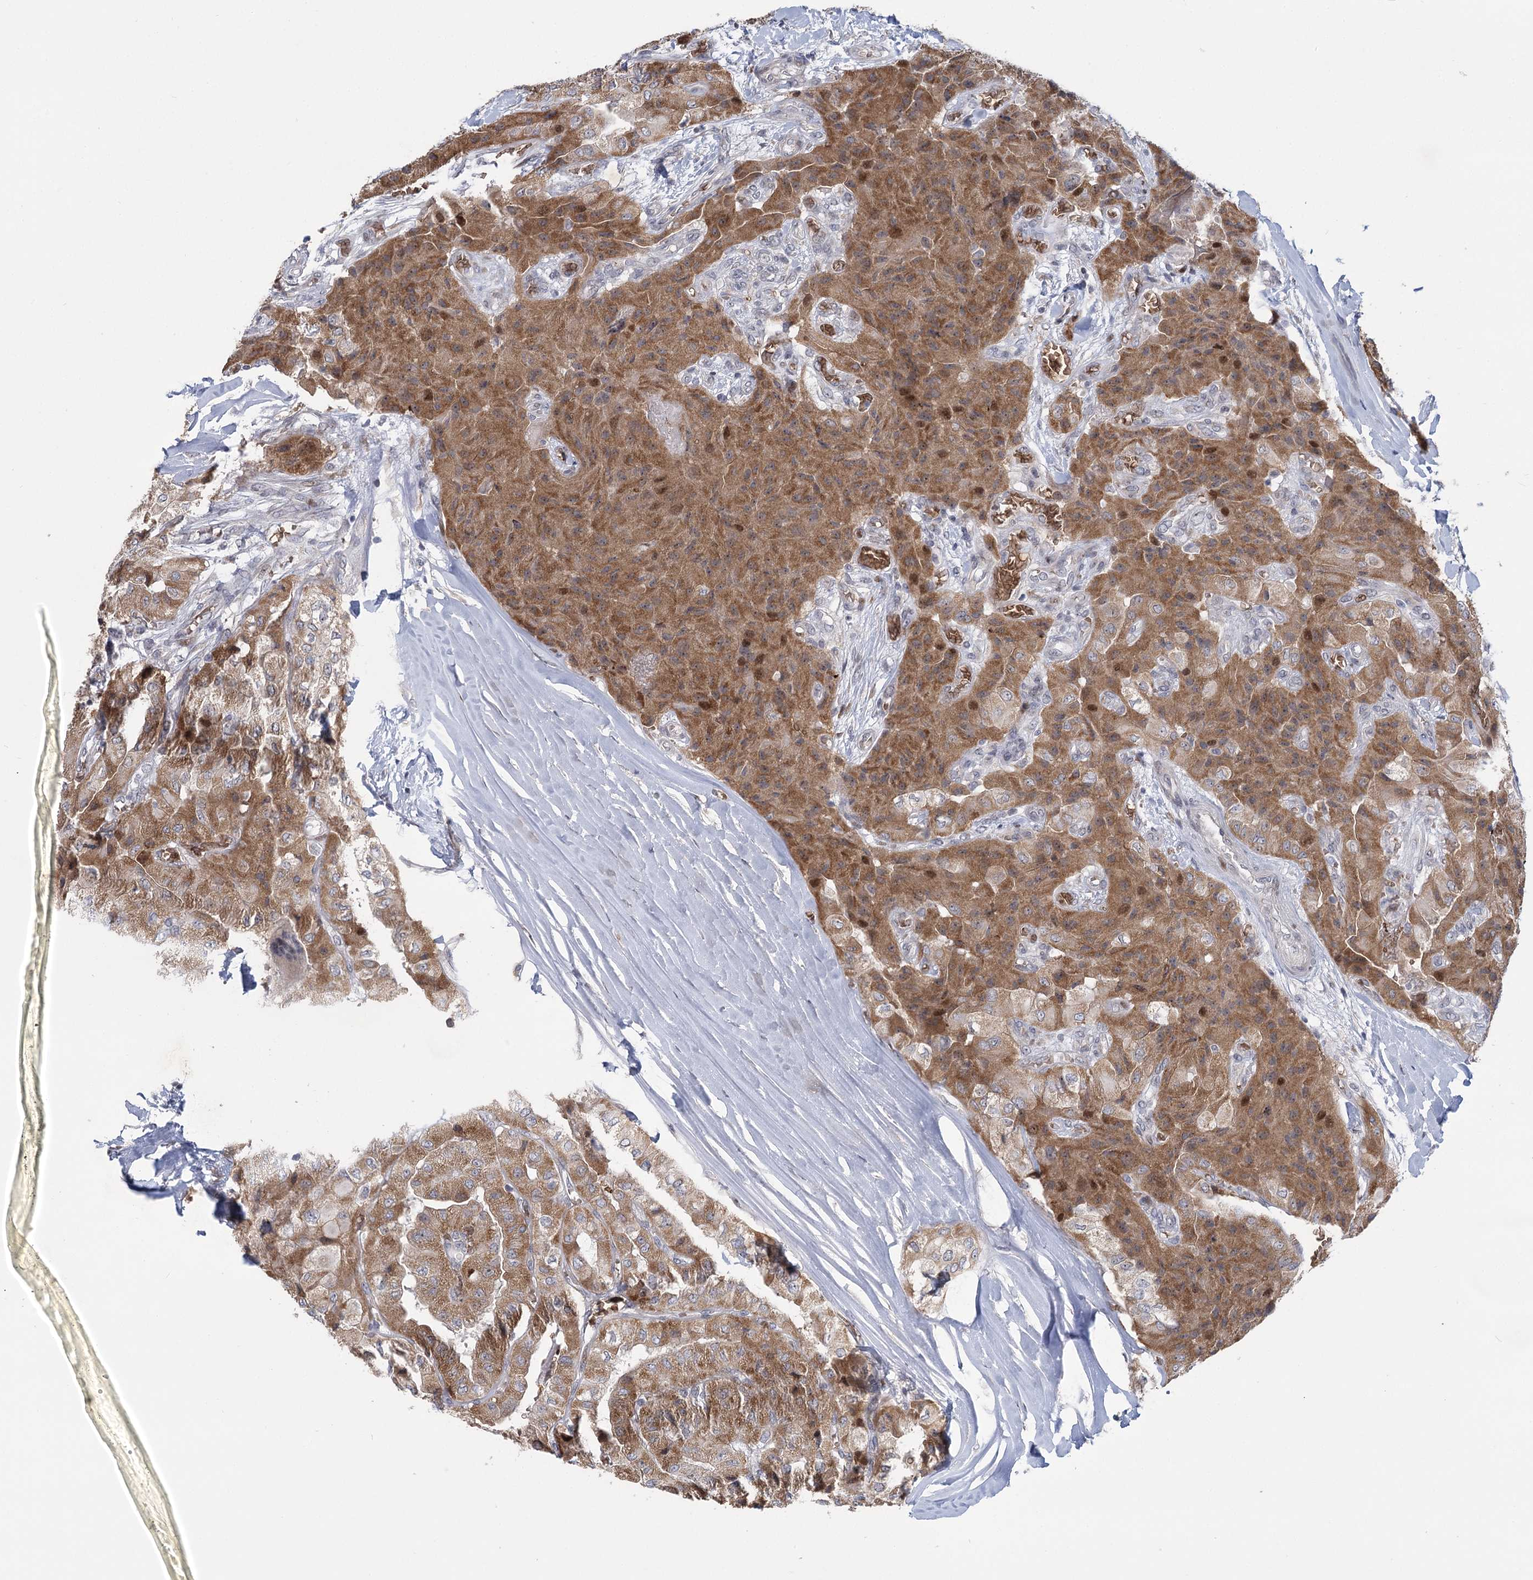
{"staining": {"intensity": "moderate", "quantity": ">75%", "location": "cytoplasmic/membranous"}, "tissue": "thyroid cancer", "cell_type": "Tumor cells", "image_type": "cancer", "snomed": [{"axis": "morphology", "description": "Papillary adenocarcinoma, NOS"}, {"axis": "topography", "description": "Thyroid gland"}], "caption": "Immunohistochemical staining of human papillary adenocarcinoma (thyroid) demonstrates medium levels of moderate cytoplasmic/membranous protein expression in about >75% of tumor cells.", "gene": "NSMCE4A", "patient": {"sex": "female", "age": 59}}